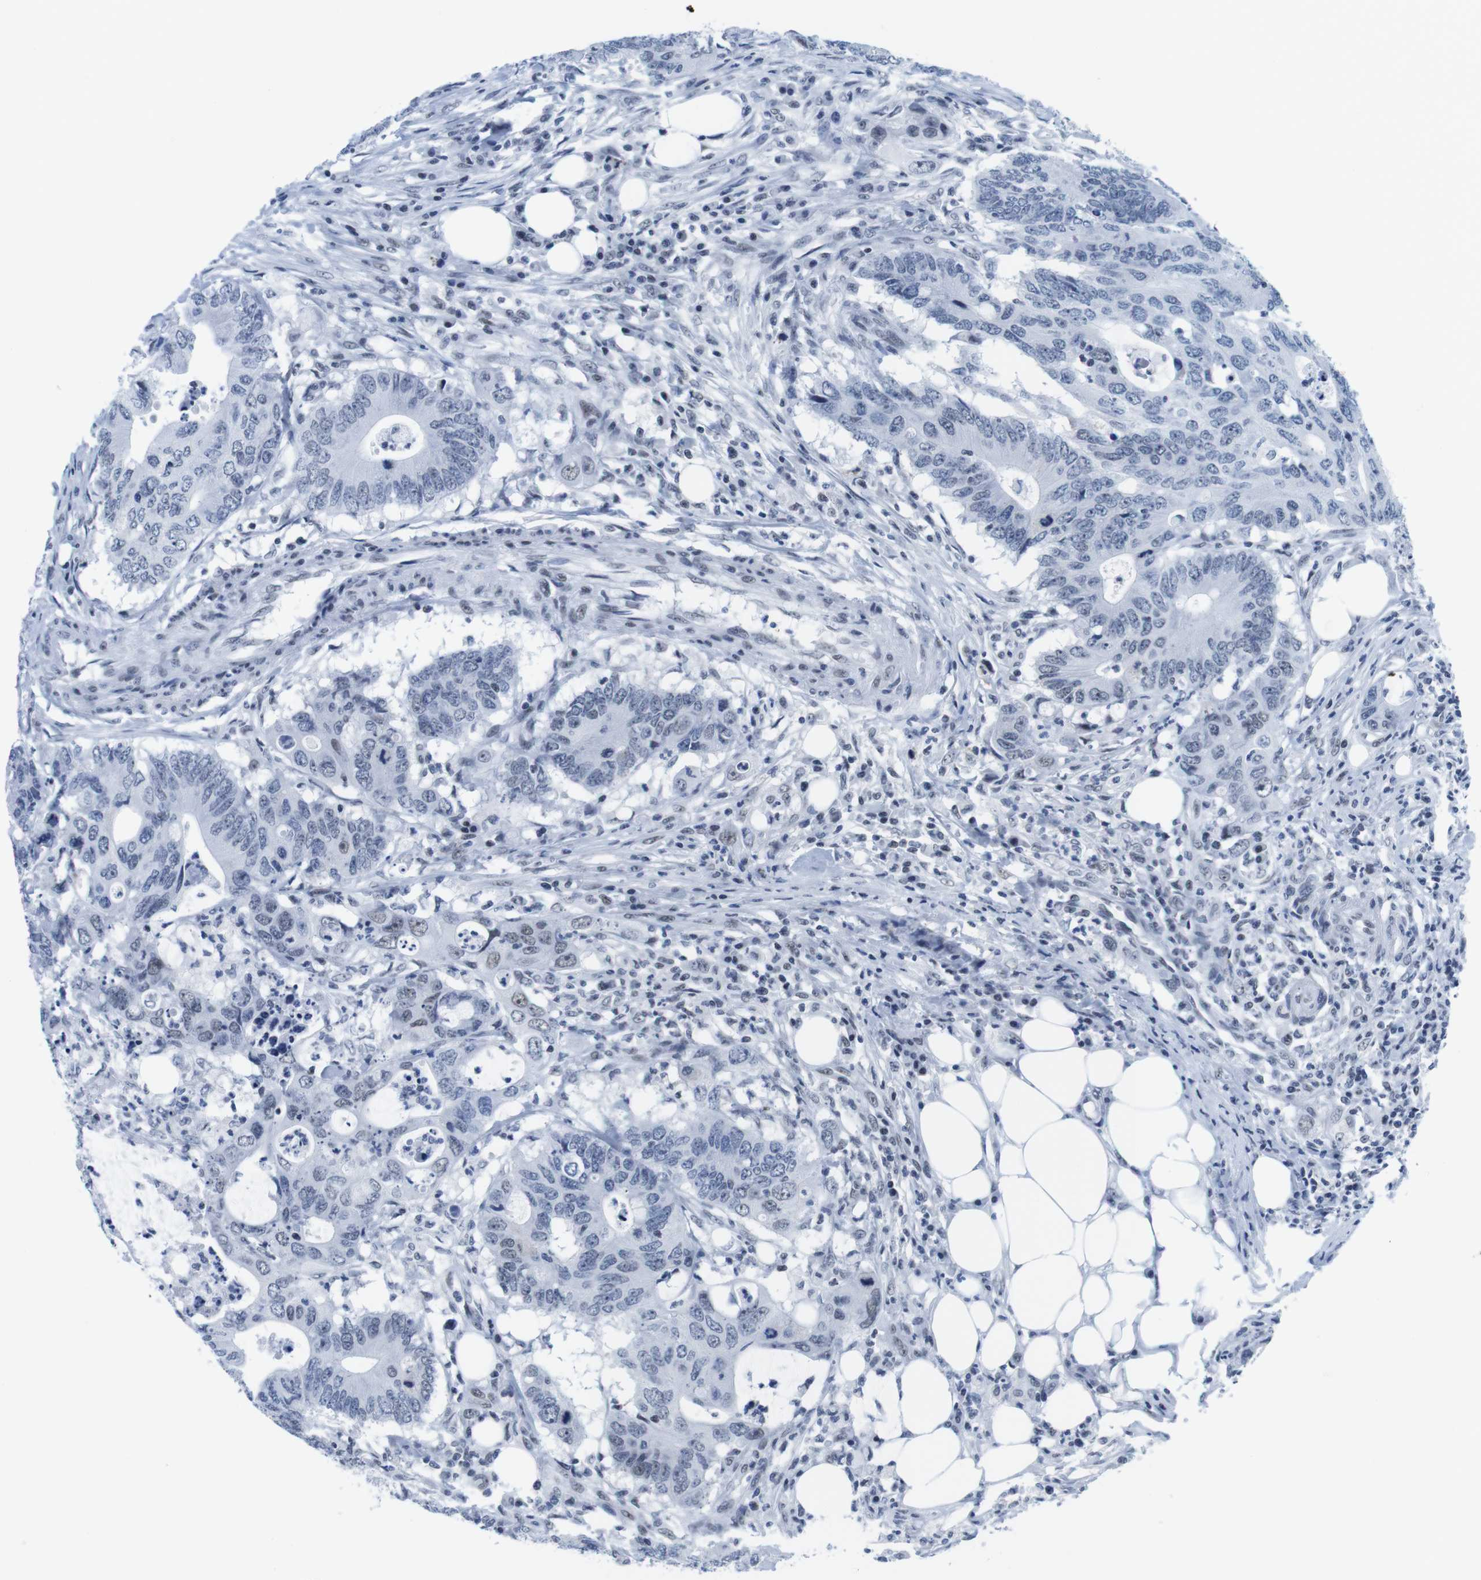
{"staining": {"intensity": "negative", "quantity": "none", "location": "none"}, "tissue": "colorectal cancer", "cell_type": "Tumor cells", "image_type": "cancer", "snomed": [{"axis": "morphology", "description": "Adenocarcinoma, NOS"}, {"axis": "topography", "description": "Colon"}], "caption": "Colorectal cancer (adenocarcinoma) stained for a protein using immunohistochemistry reveals no expression tumor cells.", "gene": "IFI16", "patient": {"sex": "male", "age": 71}}